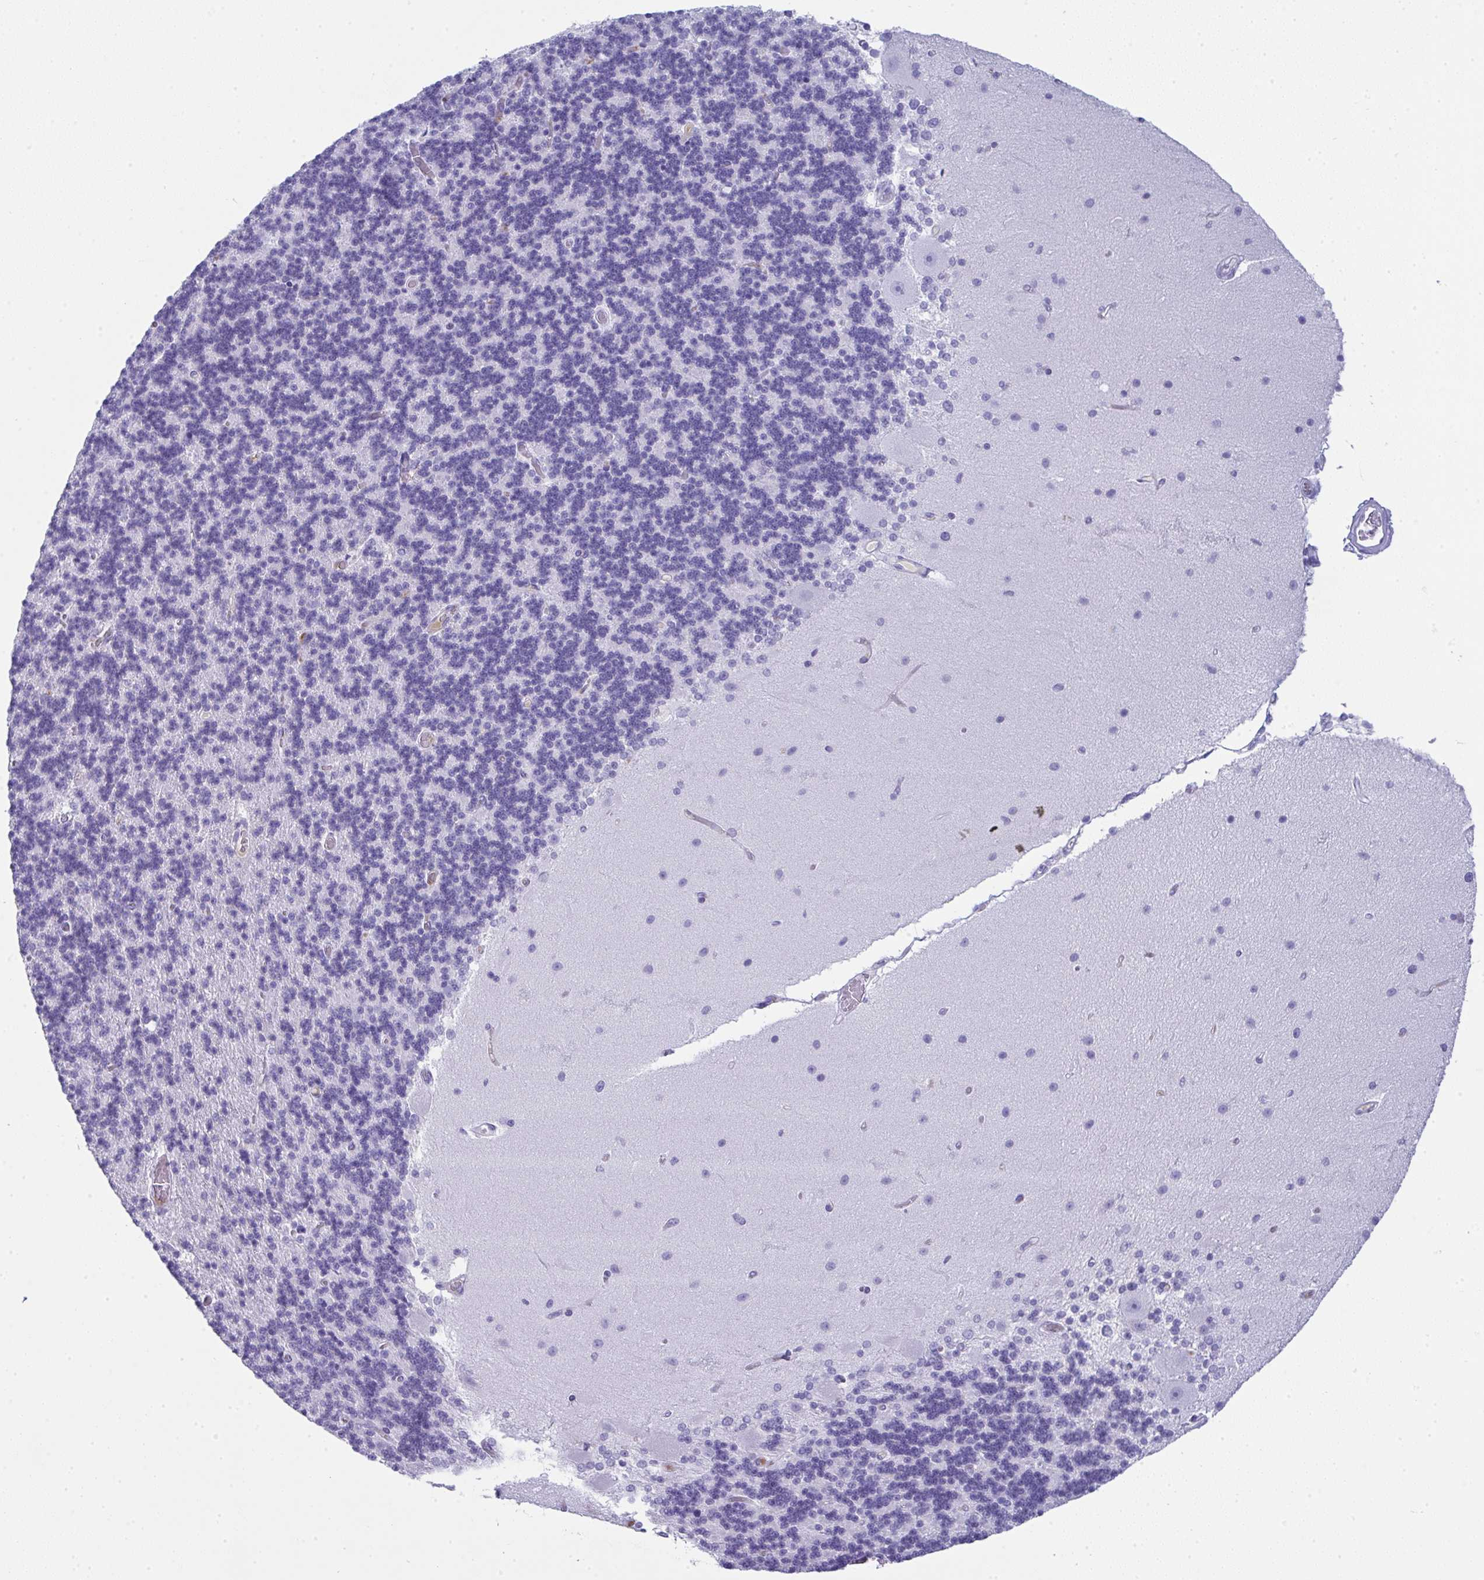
{"staining": {"intensity": "negative", "quantity": "none", "location": "none"}, "tissue": "cerebellum", "cell_type": "Cells in granular layer", "image_type": "normal", "snomed": [{"axis": "morphology", "description": "Normal tissue, NOS"}, {"axis": "topography", "description": "Cerebellum"}], "caption": "Immunohistochemical staining of unremarkable human cerebellum demonstrates no significant staining in cells in granular layer.", "gene": "JCHAIN", "patient": {"sex": "female", "age": 54}}